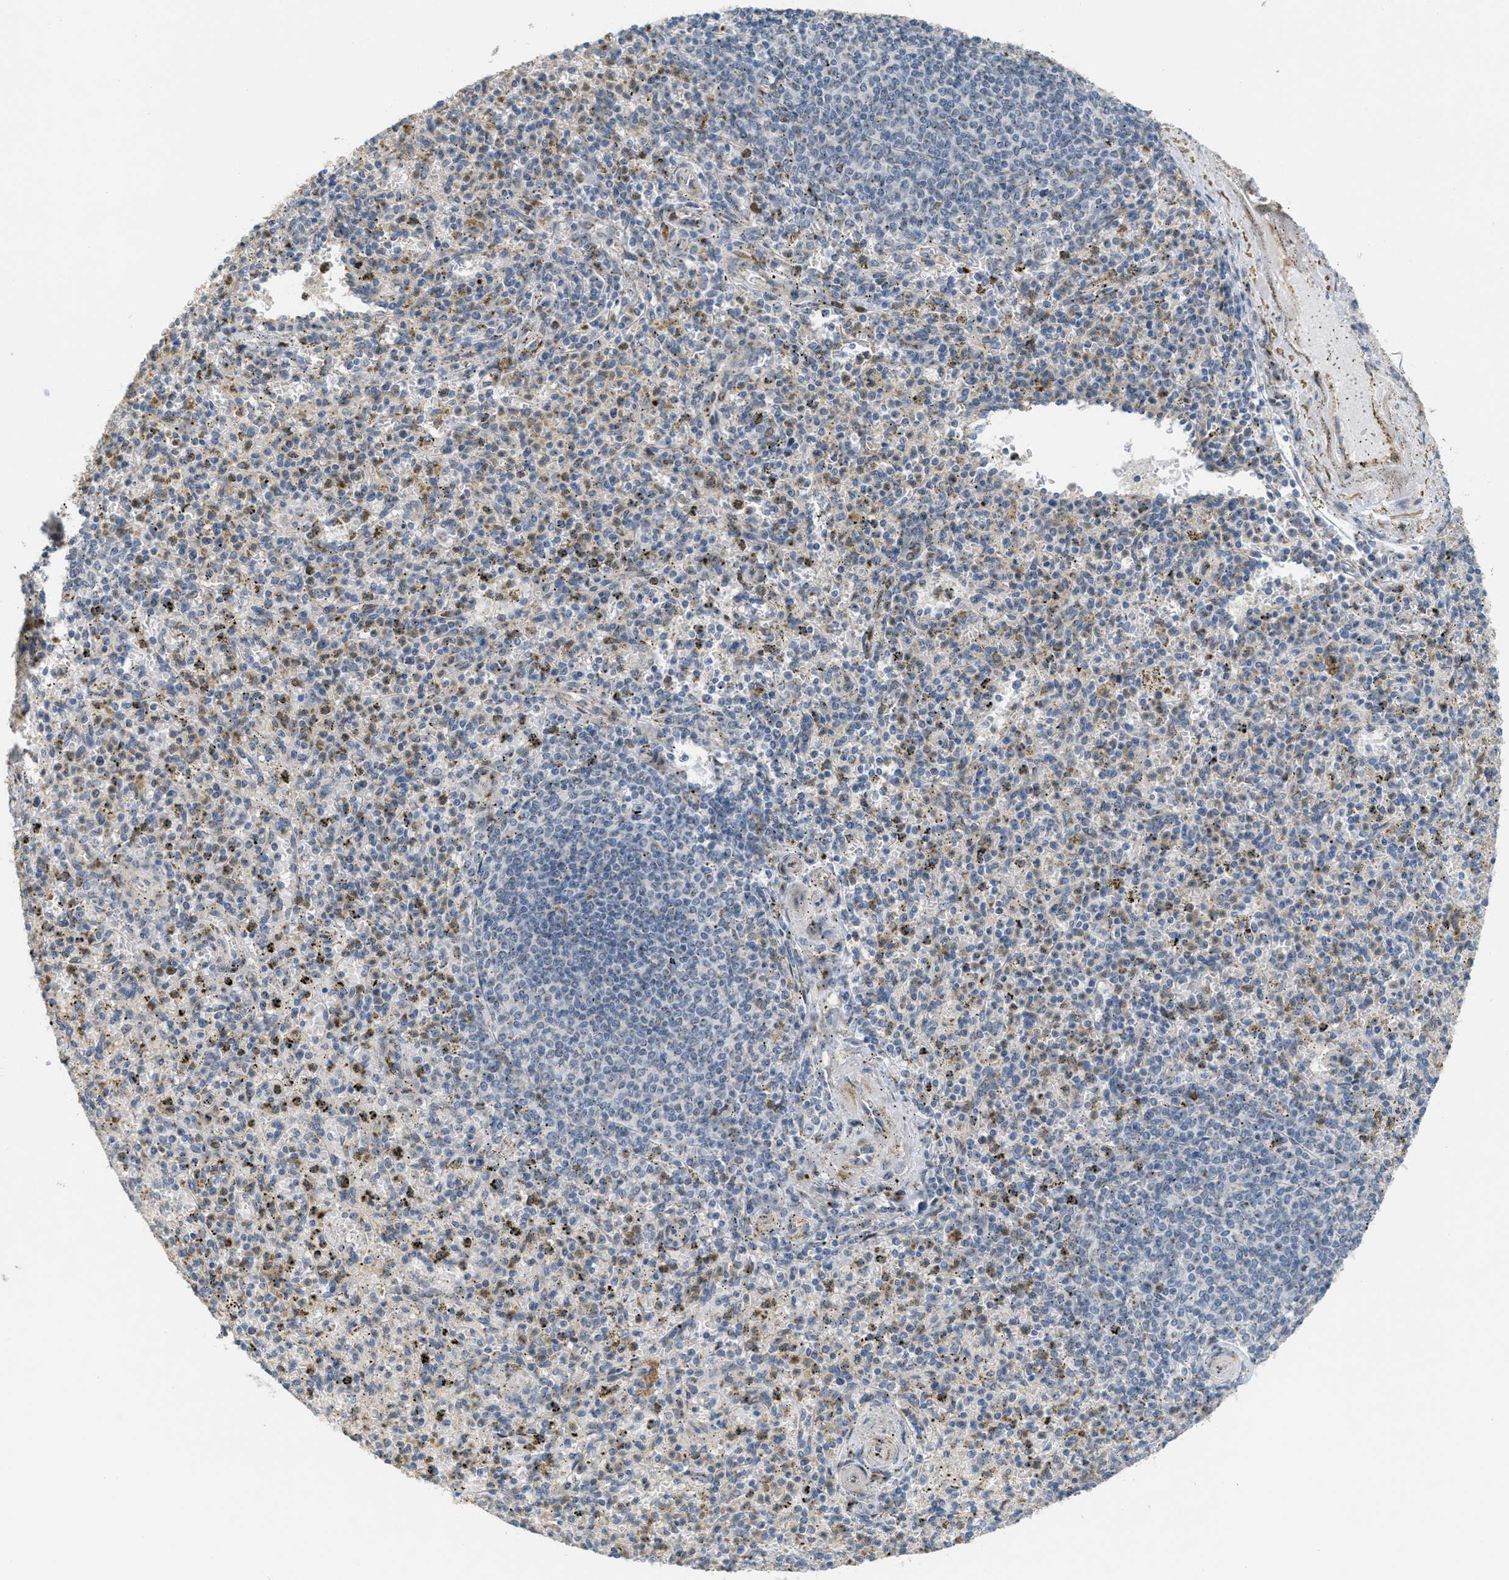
{"staining": {"intensity": "moderate", "quantity": "<25%", "location": "cytoplasmic/membranous"}, "tissue": "spleen", "cell_type": "Cells in red pulp", "image_type": "normal", "snomed": [{"axis": "morphology", "description": "Normal tissue, NOS"}, {"axis": "topography", "description": "Spleen"}], "caption": "Approximately <25% of cells in red pulp in normal spleen exhibit moderate cytoplasmic/membranous protein staining as visualized by brown immunohistochemical staining.", "gene": "ZFPL1", "patient": {"sex": "male", "age": 72}}